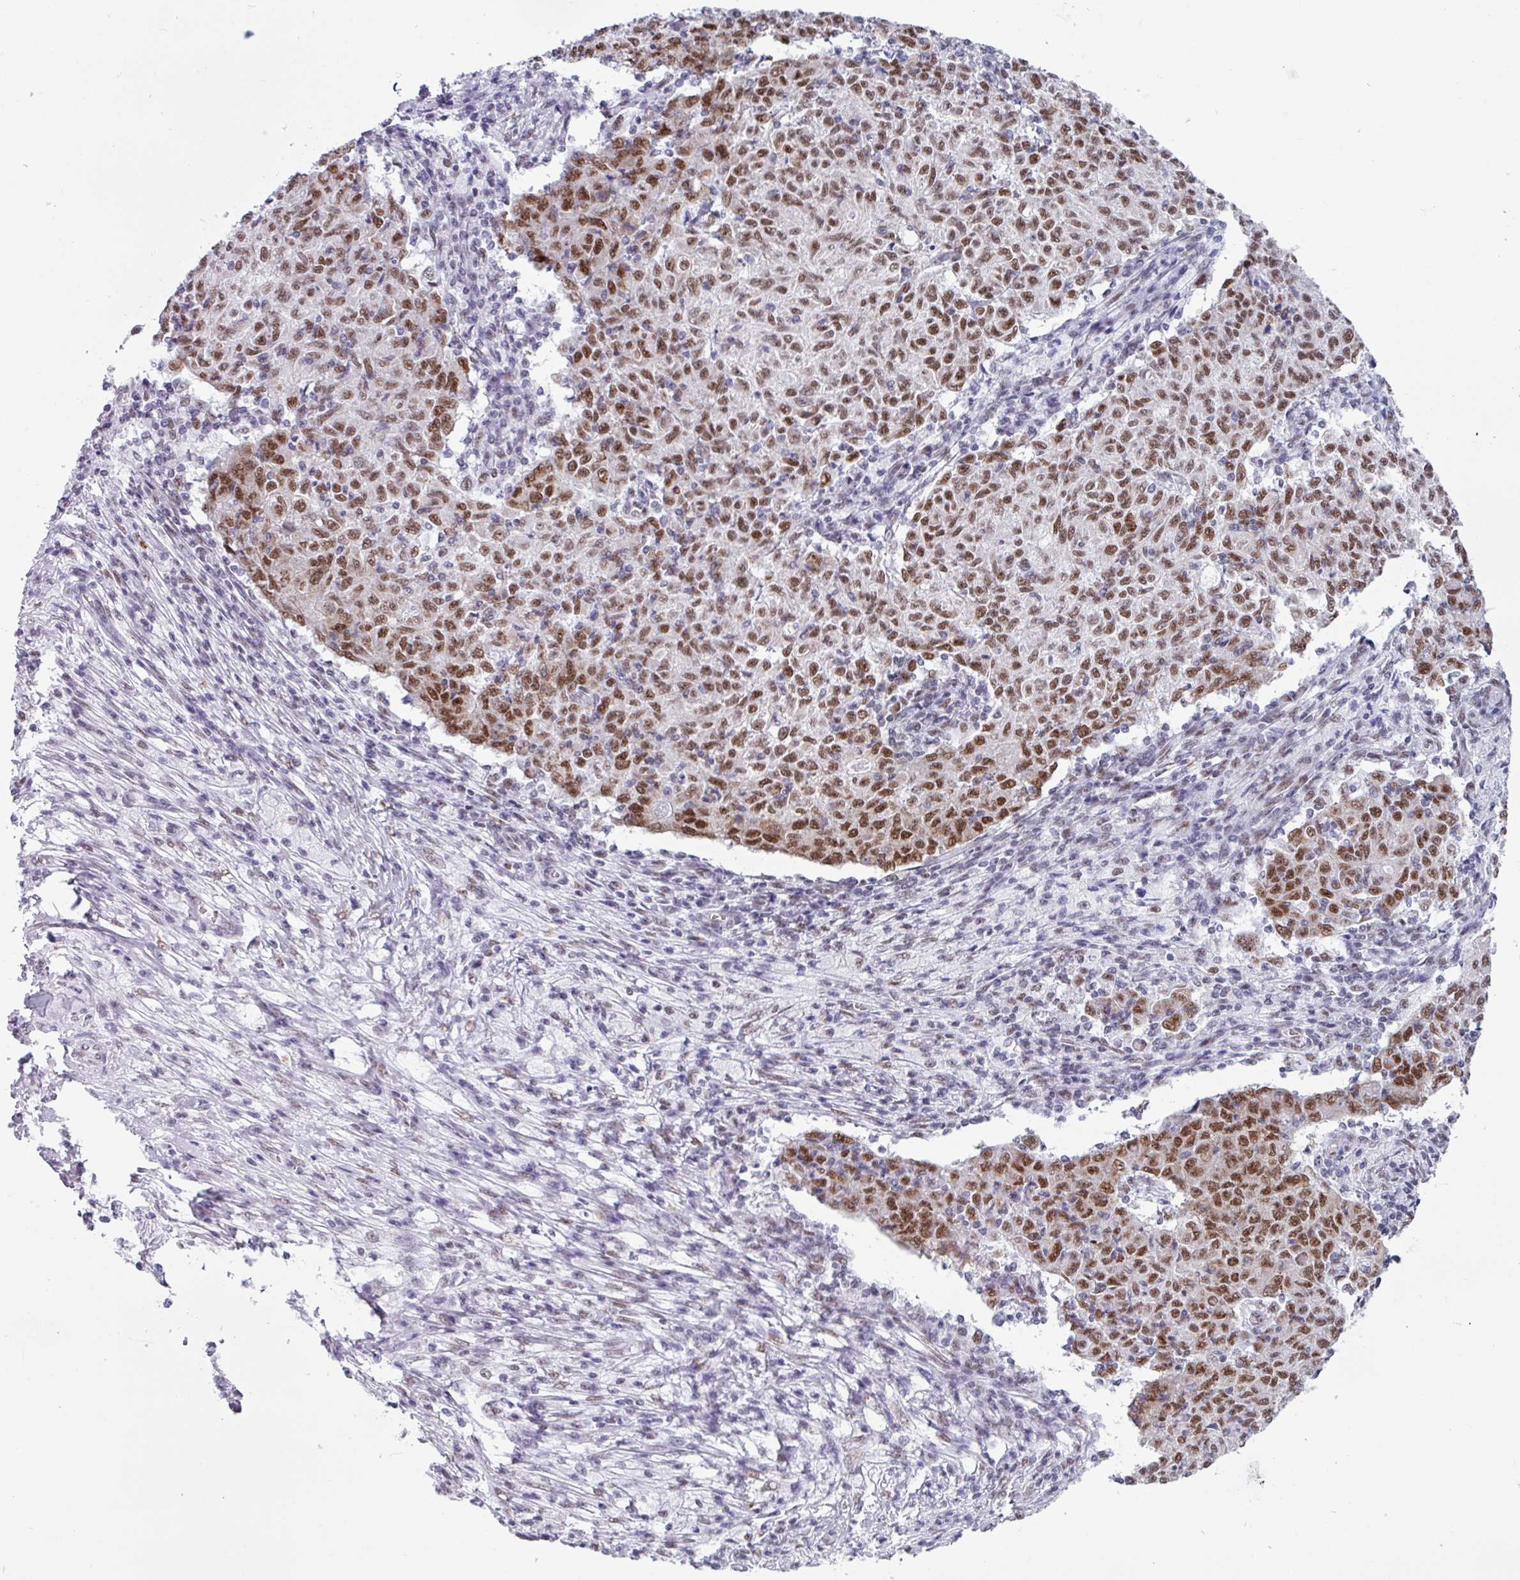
{"staining": {"intensity": "moderate", "quantity": ">75%", "location": "nuclear"}, "tissue": "ovarian cancer", "cell_type": "Tumor cells", "image_type": "cancer", "snomed": [{"axis": "morphology", "description": "Carcinoma, endometroid"}, {"axis": "topography", "description": "Ovary"}], "caption": "DAB immunohistochemical staining of endometroid carcinoma (ovarian) demonstrates moderate nuclear protein expression in approximately >75% of tumor cells.", "gene": "PUF60", "patient": {"sex": "female", "age": 42}}